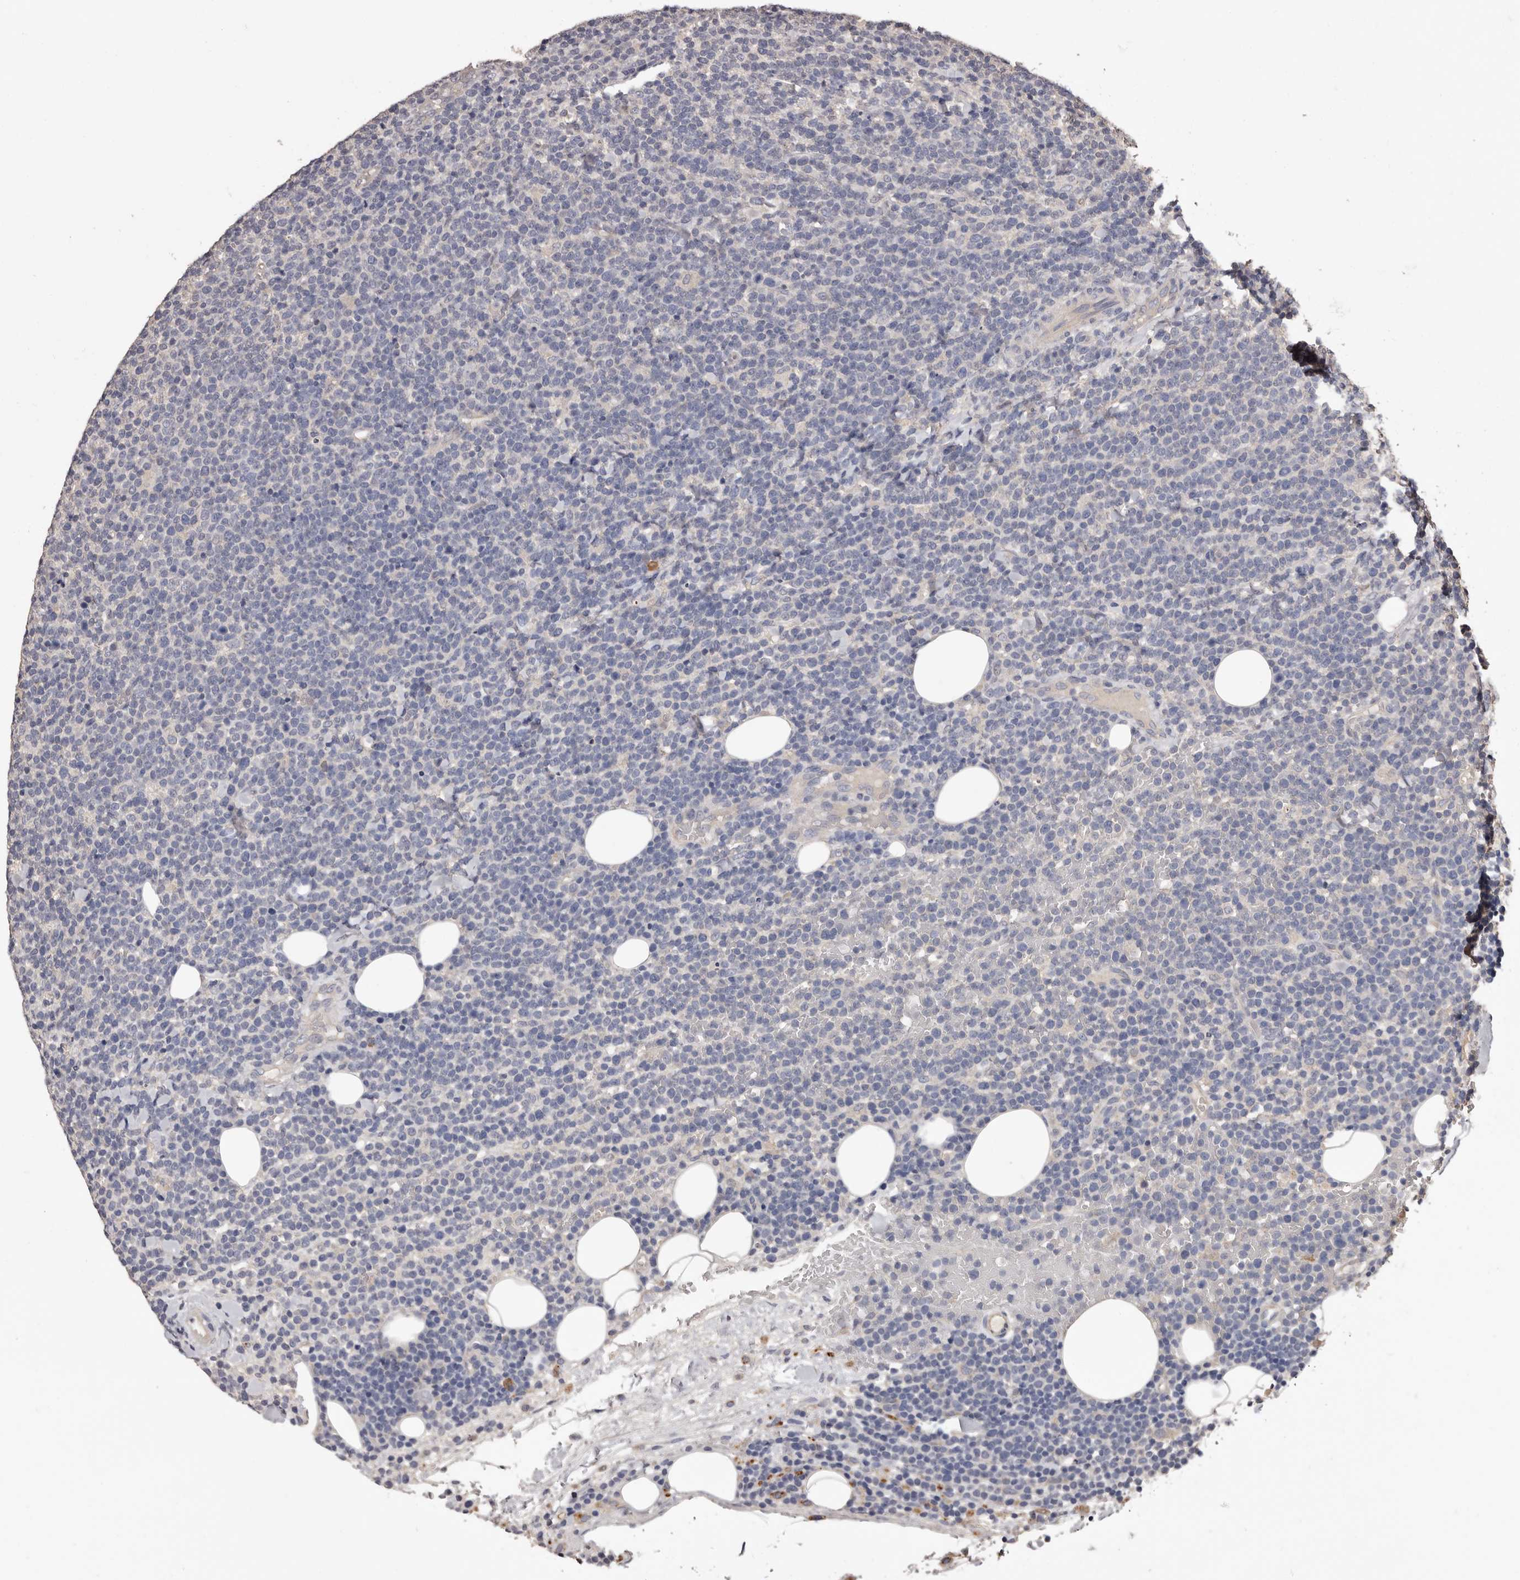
{"staining": {"intensity": "negative", "quantity": "none", "location": "none"}, "tissue": "lymphoma", "cell_type": "Tumor cells", "image_type": "cancer", "snomed": [{"axis": "morphology", "description": "Malignant lymphoma, non-Hodgkin's type, High grade"}, {"axis": "topography", "description": "Lymph node"}], "caption": "There is no significant staining in tumor cells of high-grade malignant lymphoma, non-Hodgkin's type. (Stains: DAB immunohistochemistry with hematoxylin counter stain, Microscopy: brightfield microscopy at high magnification).", "gene": "ETNK1", "patient": {"sex": "male", "age": 61}}